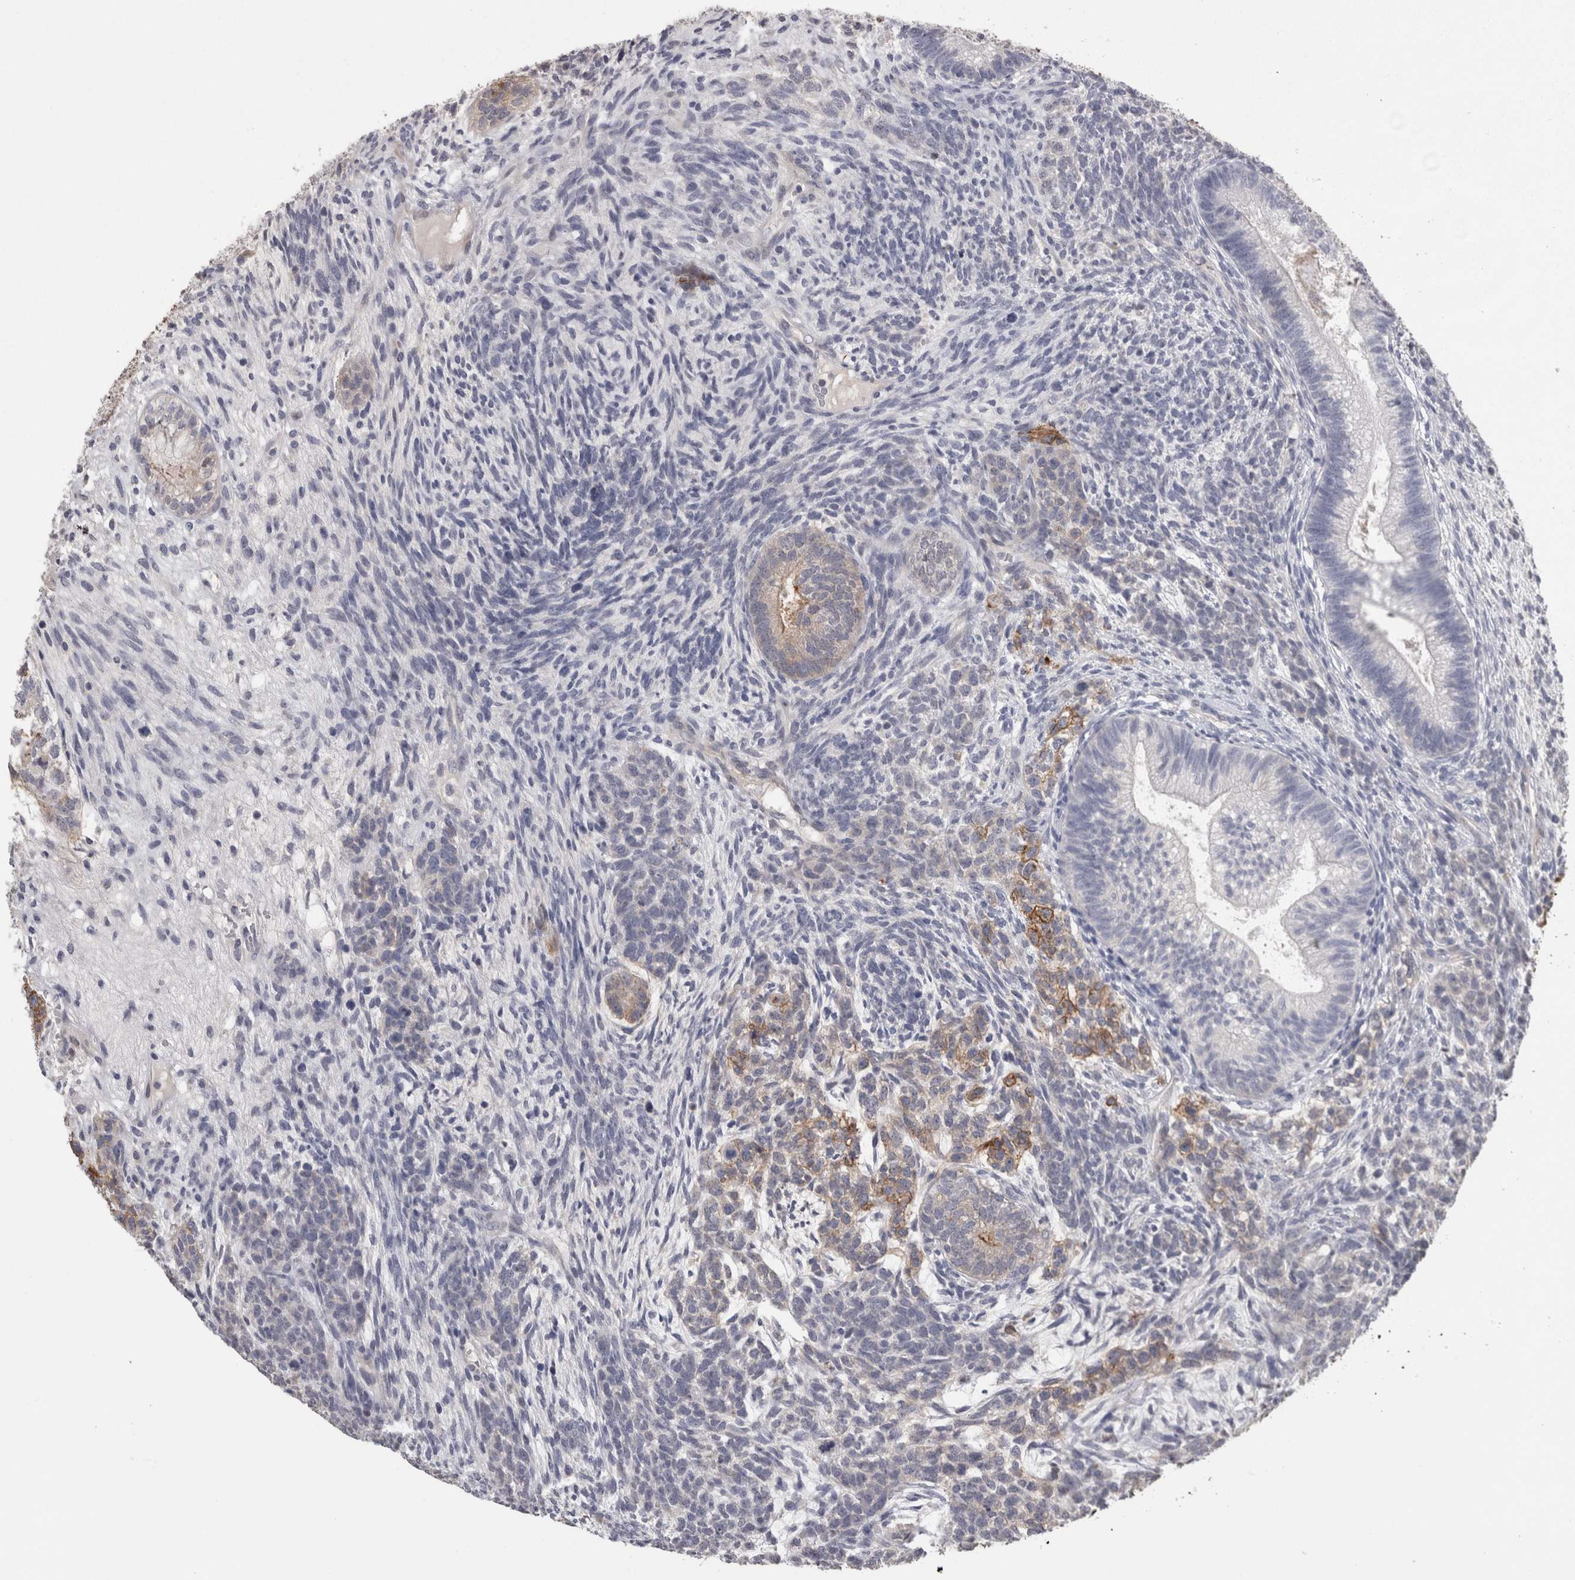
{"staining": {"intensity": "moderate", "quantity": "<25%", "location": "cytoplasmic/membranous"}, "tissue": "testis cancer", "cell_type": "Tumor cells", "image_type": "cancer", "snomed": [{"axis": "morphology", "description": "Seminoma, NOS"}, {"axis": "morphology", "description": "Carcinoma, Embryonal, NOS"}, {"axis": "topography", "description": "Testis"}], "caption": "The immunohistochemical stain labels moderate cytoplasmic/membranous staining in tumor cells of testis embryonal carcinoma tissue.", "gene": "TCAP", "patient": {"sex": "male", "age": 28}}